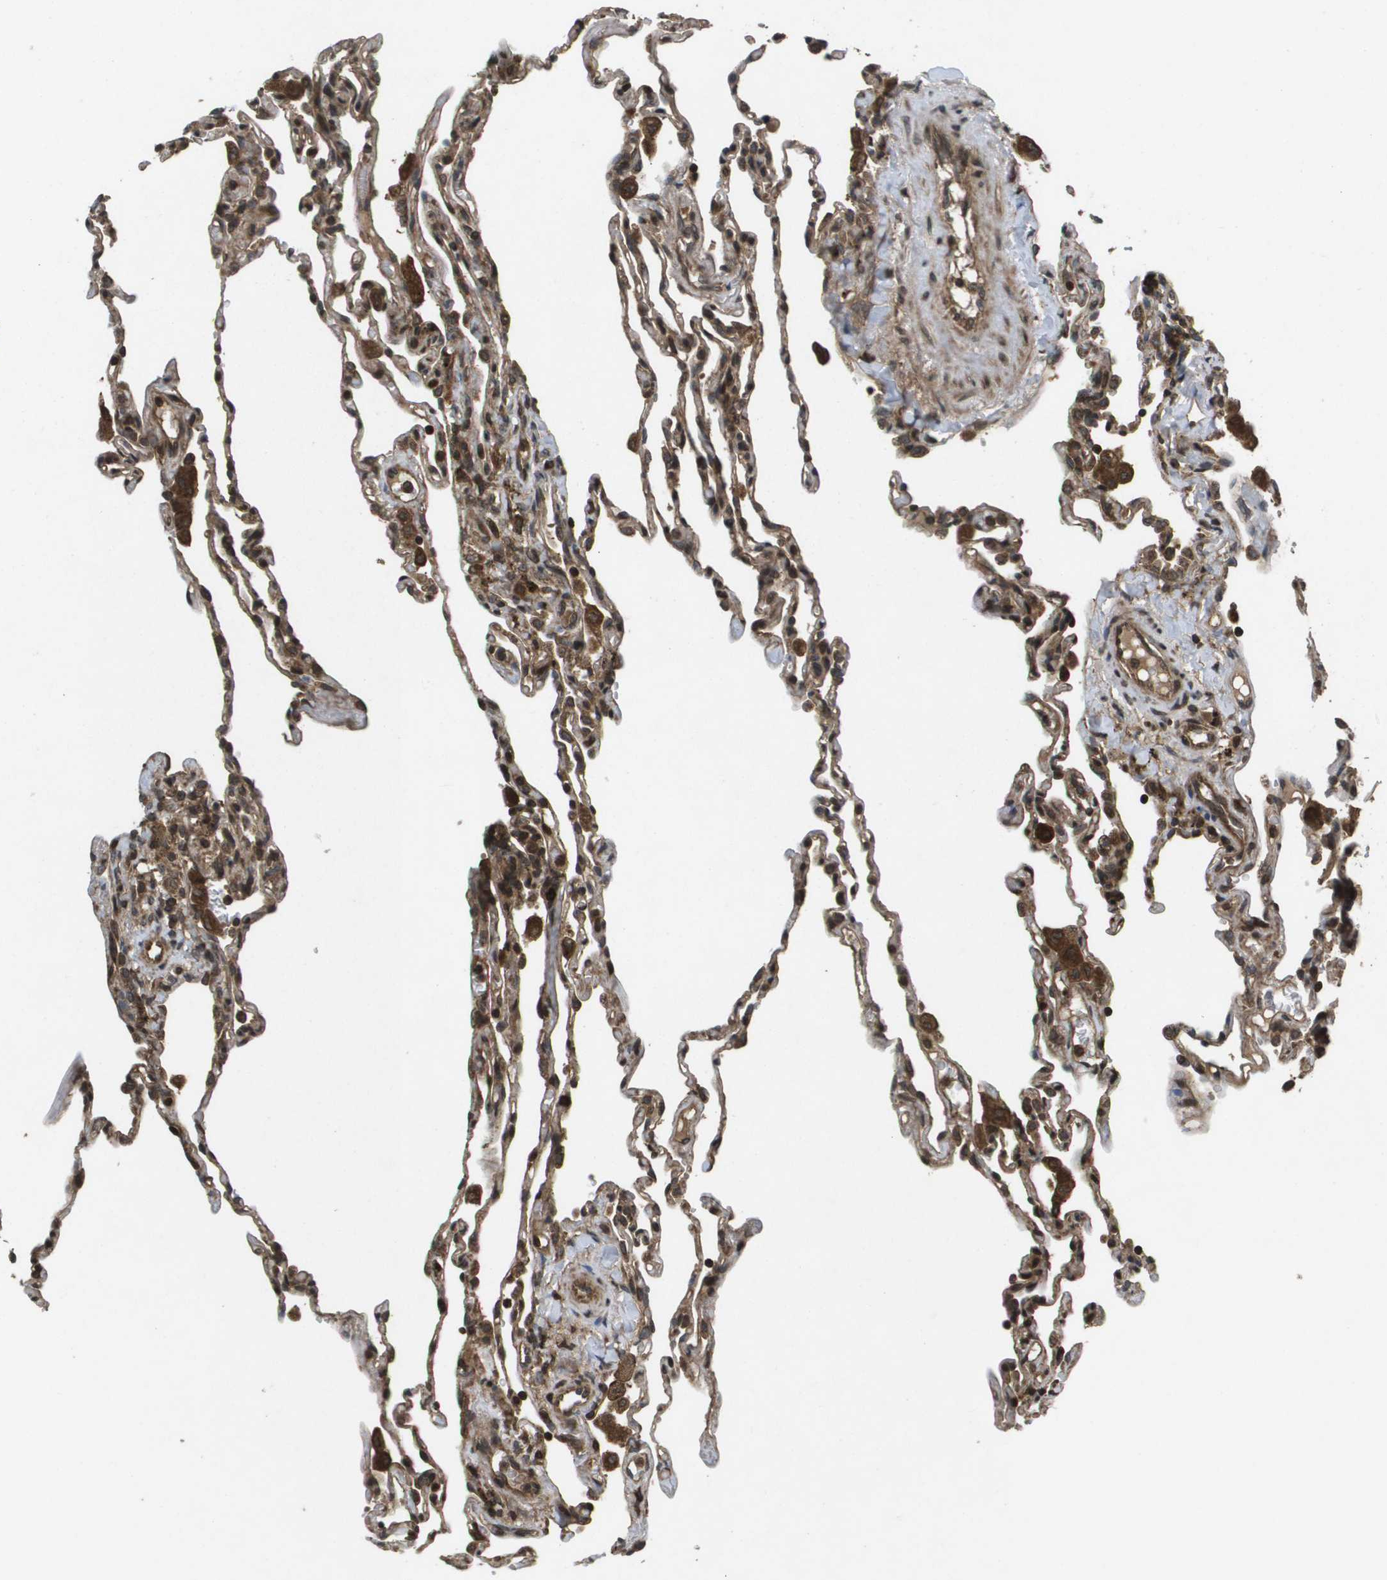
{"staining": {"intensity": "moderate", "quantity": ">75%", "location": "cytoplasmic/membranous,nuclear"}, "tissue": "lung", "cell_type": "Alveolar cells", "image_type": "normal", "snomed": [{"axis": "morphology", "description": "Normal tissue, NOS"}, {"axis": "topography", "description": "Lung"}], "caption": "Lung stained with a brown dye demonstrates moderate cytoplasmic/membranous,nuclear positive expression in approximately >75% of alveolar cells.", "gene": "KIF11", "patient": {"sex": "male", "age": 59}}